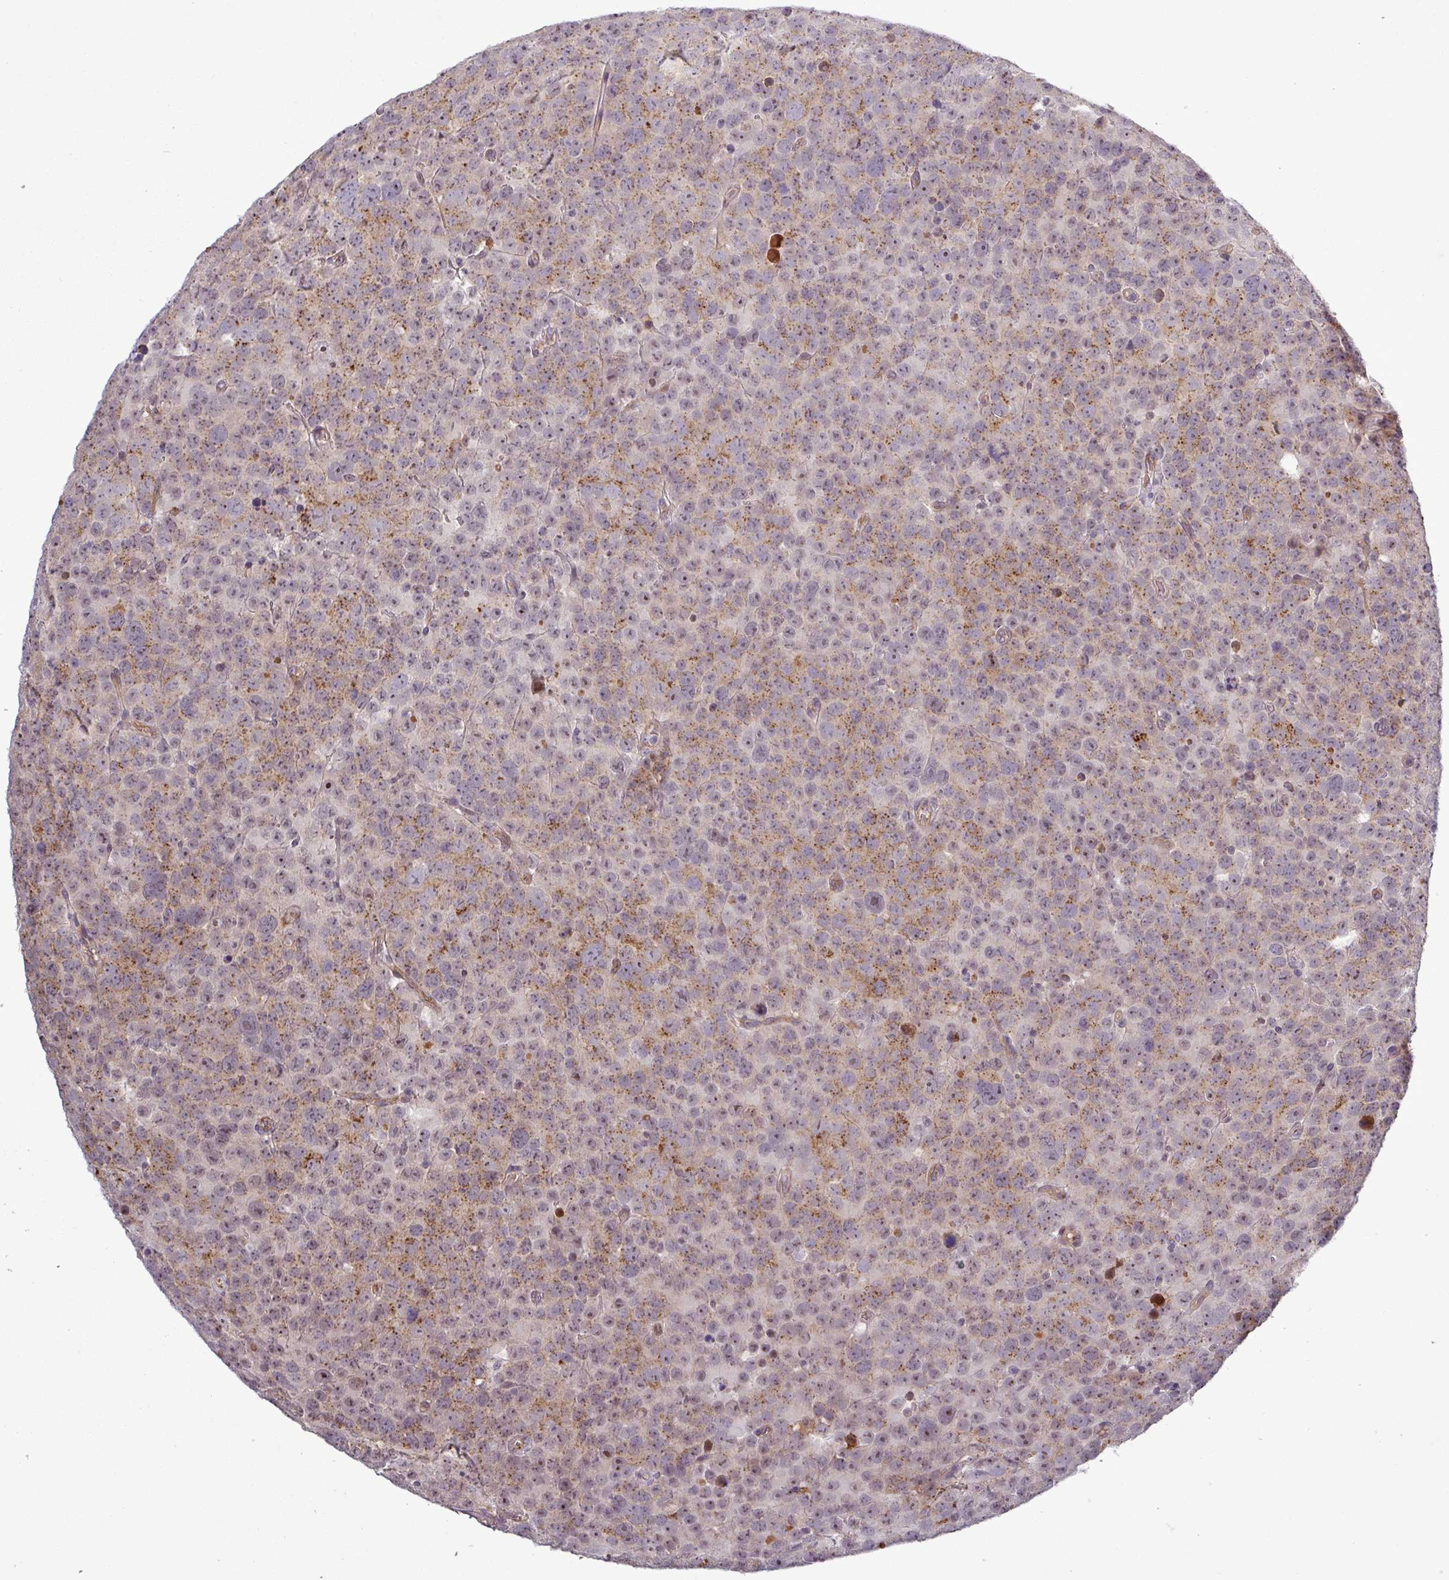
{"staining": {"intensity": "moderate", "quantity": "25%-75%", "location": "cytoplasmic/membranous,nuclear"}, "tissue": "testis cancer", "cell_type": "Tumor cells", "image_type": "cancer", "snomed": [{"axis": "morphology", "description": "Seminoma, NOS"}, {"axis": "topography", "description": "Testis"}], "caption": "This photomicrograph exhibits immunohistochemistry staining of testis cancer, with medium moderate cytoplasmic/membranous and nuclear expression in about 25%-75% of tumor cells.", "gene": "PCDH1", "patient": {"sex": "male", "age": 71}}